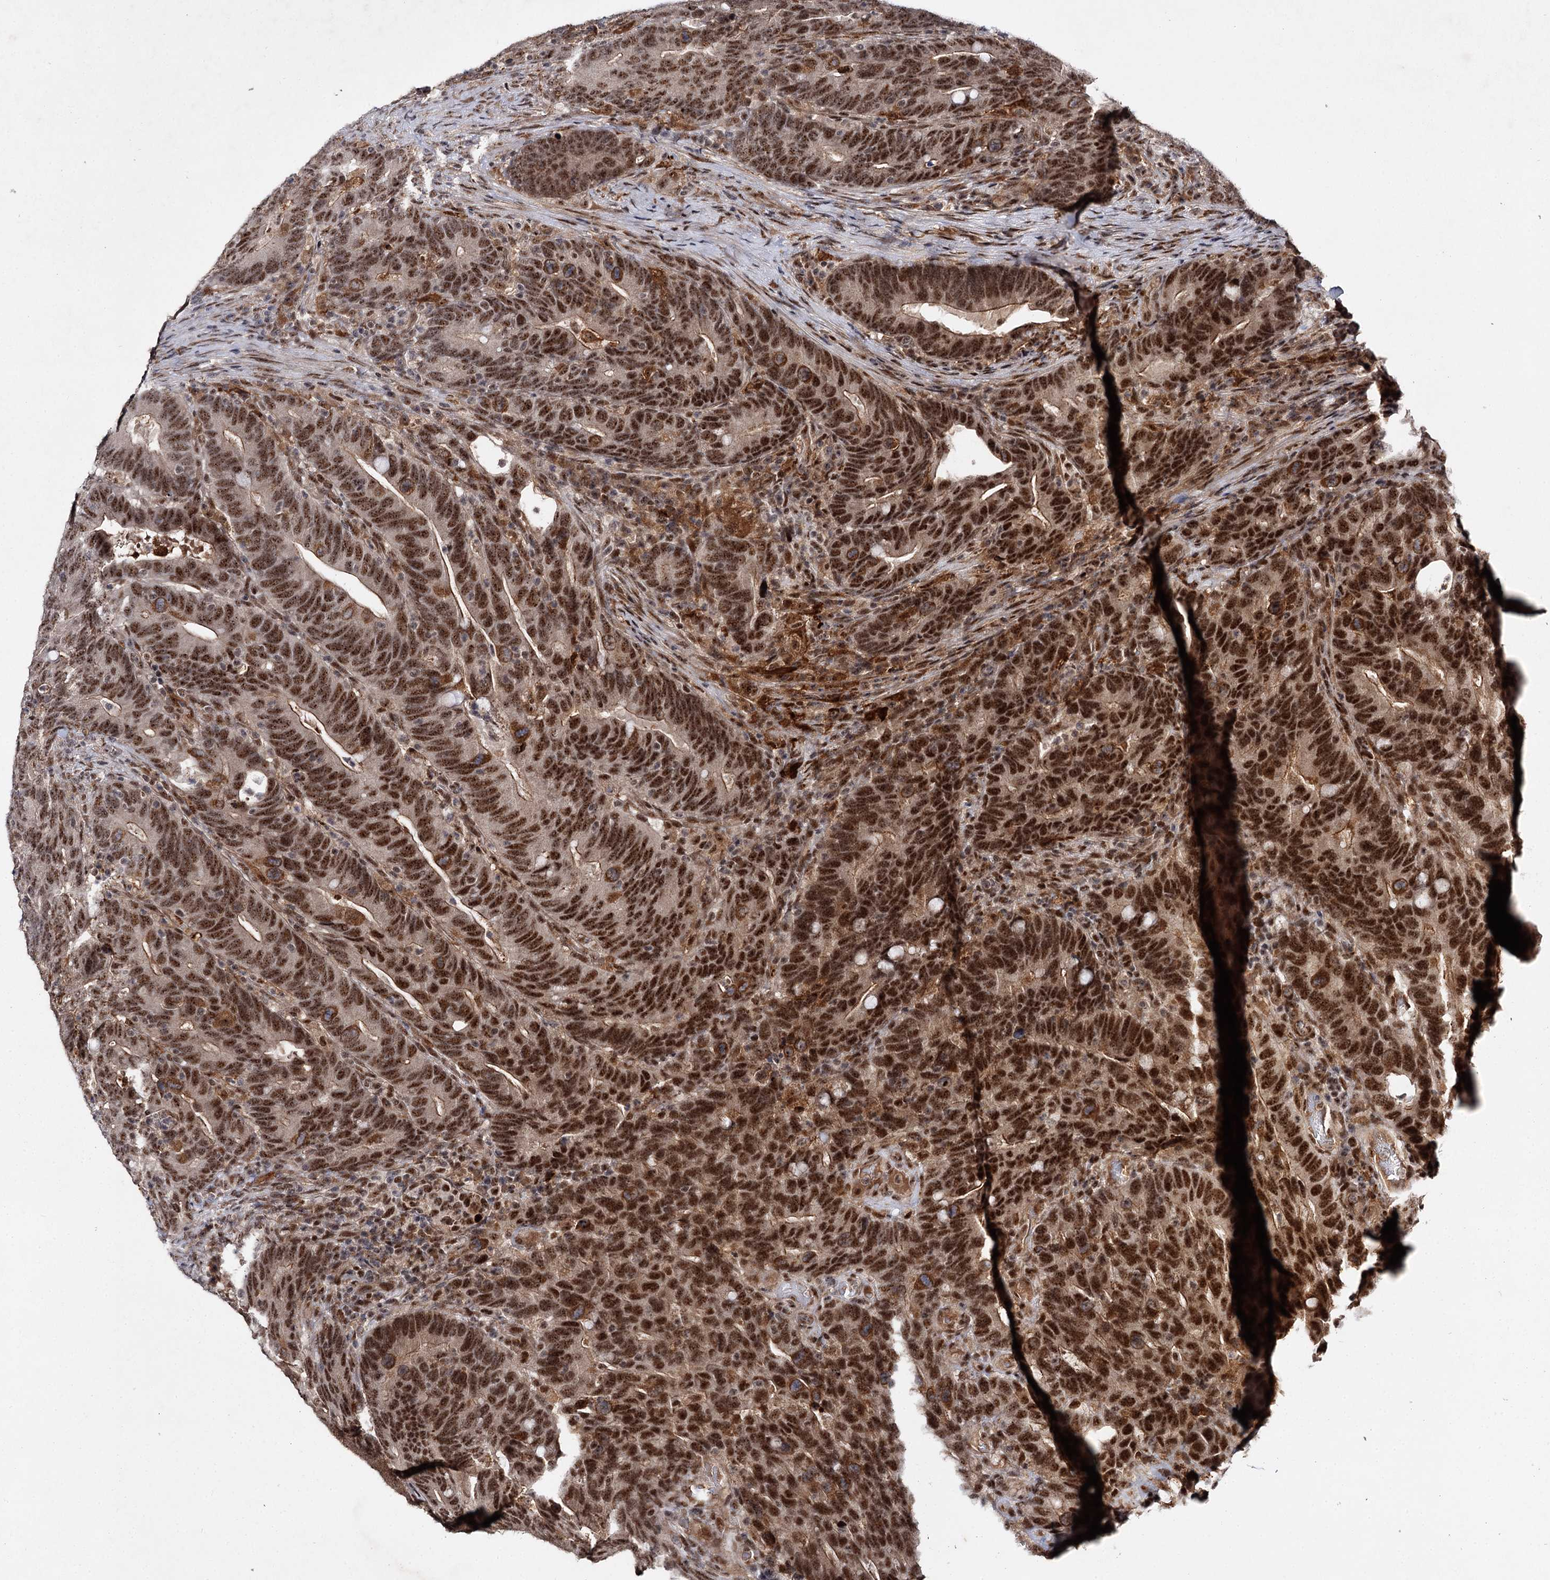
{"staining": {"intensity": "strong", "quantity": ">75%", "location": "nuclear"}, "tissue": "colorectal cancer", "cell_type": "Tumor cells", "image_type": "cancer", "snomed": [{"axis": "morphology", "description": "Adenocarcinoma, NOS"}, {"axis": "topography", "description": "Colon"}], "caption": "Immunohistochemistry of human colorectal cancer shows high levels of strong nuclear expression in about >75% of tumor cells. Nuclei are stained in blue.", "gene": "BUD13", "patient": {"sex": "female", "age": 66}}